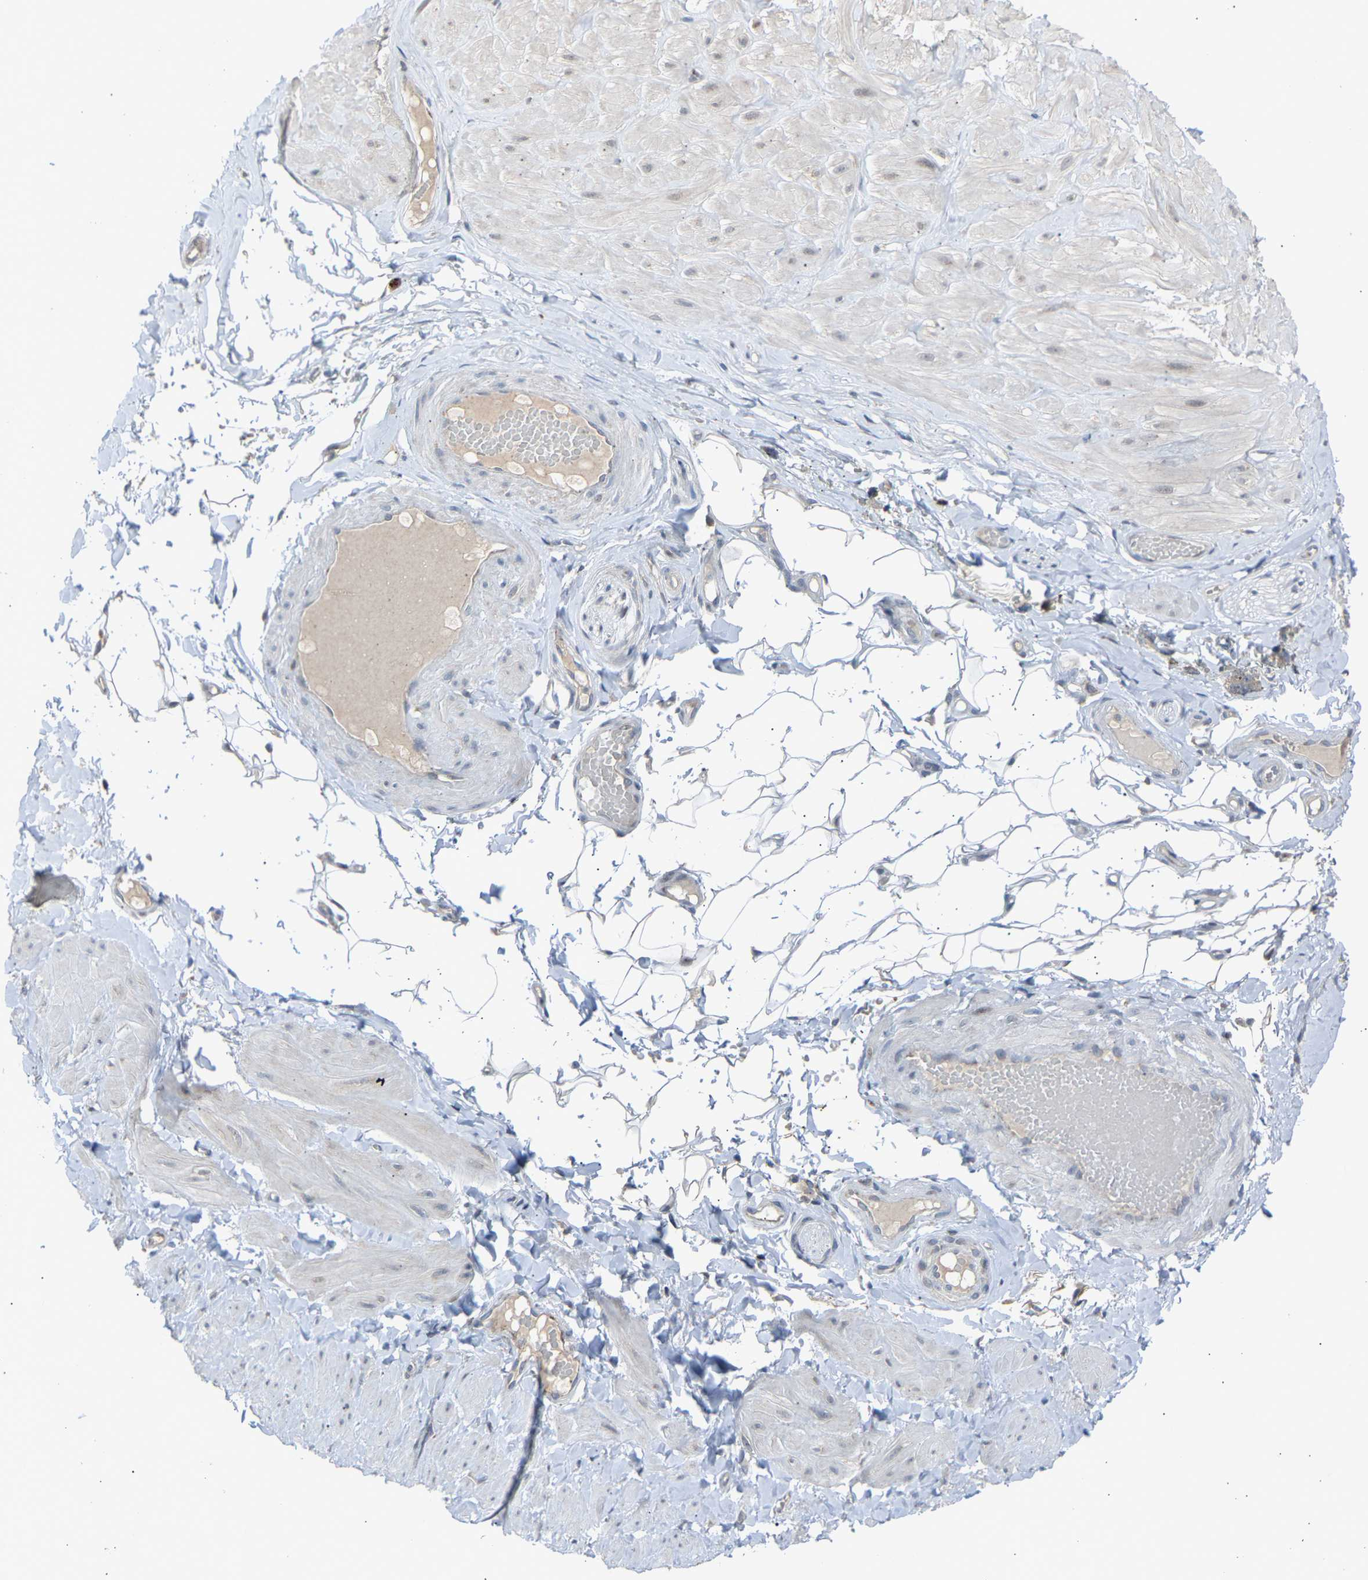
{"staining": {"intensity": "weak", "quantity": "25%-75%", "location": "cytoplasmic/membranous"}, "tissue": "adipose tissue", "cell_type": "Adipocytes", "image_type": "normal", "snomed": [{"axis": "morphology", "description": "Normal tissue, NOS"}, {"axis": "topography", "description": "Adipose tissue"}, {"axis": "topography", "description": "Vascular tissue"}, {"axis": "topography", "description": "Peripheral nerve tissue"}], "caption": "Adipose tissue stained with immunohistochemistry (IHC) reveals weak cytoplasmic/membranous expression in about 25%-75% of adipocytes. (IHC, brightfield microscopy, high magnification).", "gene": "SLIRP", "patient": {"sex": "male", "age": 25}}